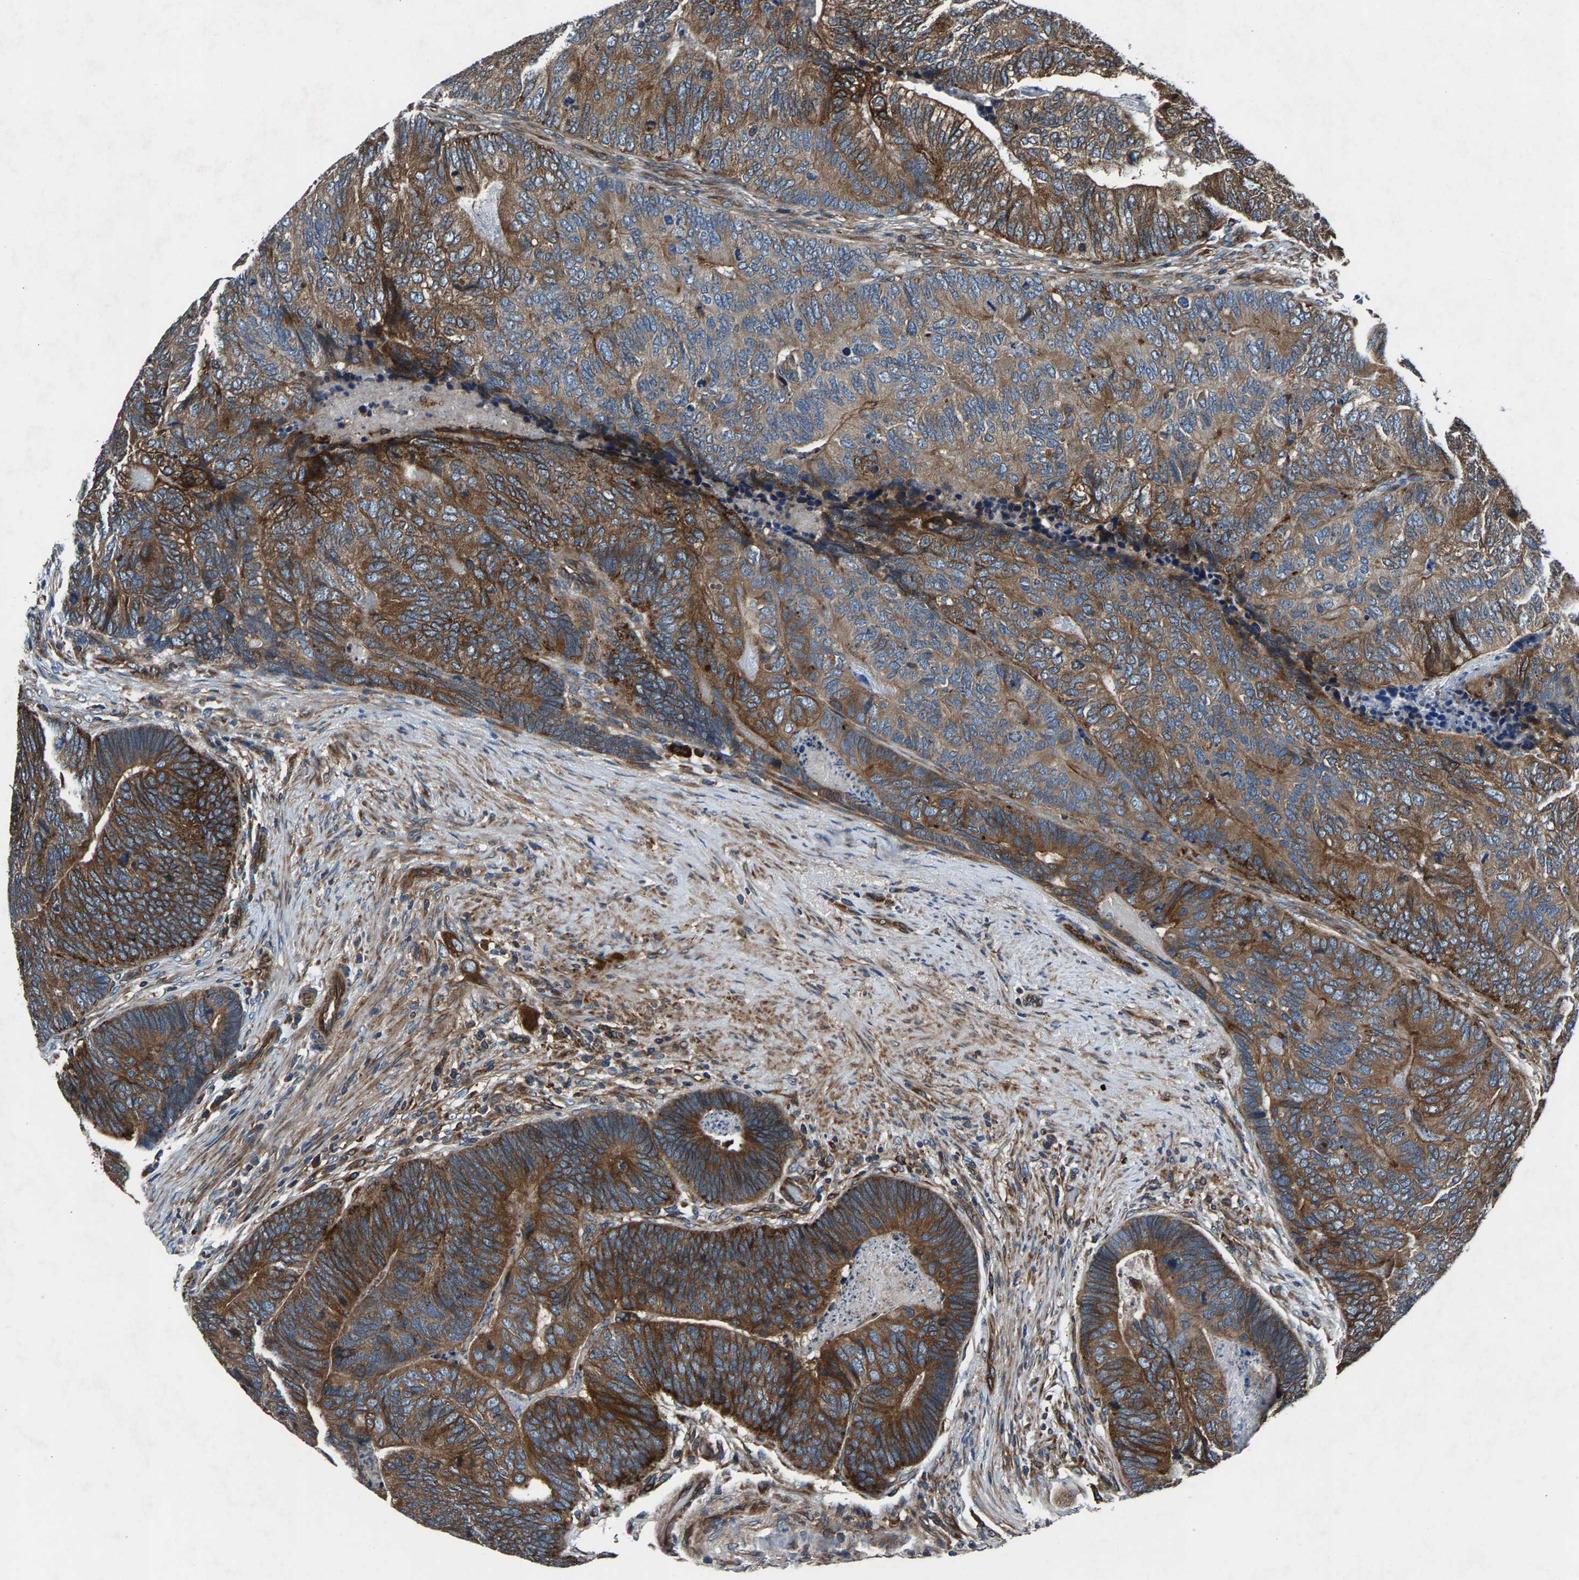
{"staining": {"intensity": "moderate", "quantity": ">75%", "location": "cytoplasmic/membranous"}, "tissue": "colorectal cancer", "cell_type": "Tumor cells", "image_type": "cancer", "snomed": [{"axis": "morphology", "description": "Adenocarcinoma, NOS"}, {"axis": "topography", "description": "Colon"}], "caption": "There is medium levels of moderate cytoplasmic/membranous staining in tumor cells of adenocarcinoma (colorectal), as demonstrated by immunohistochemical staining (brown color).", "gene": "LPCAT1", "patient": {"sex": "female", "age": 67}}